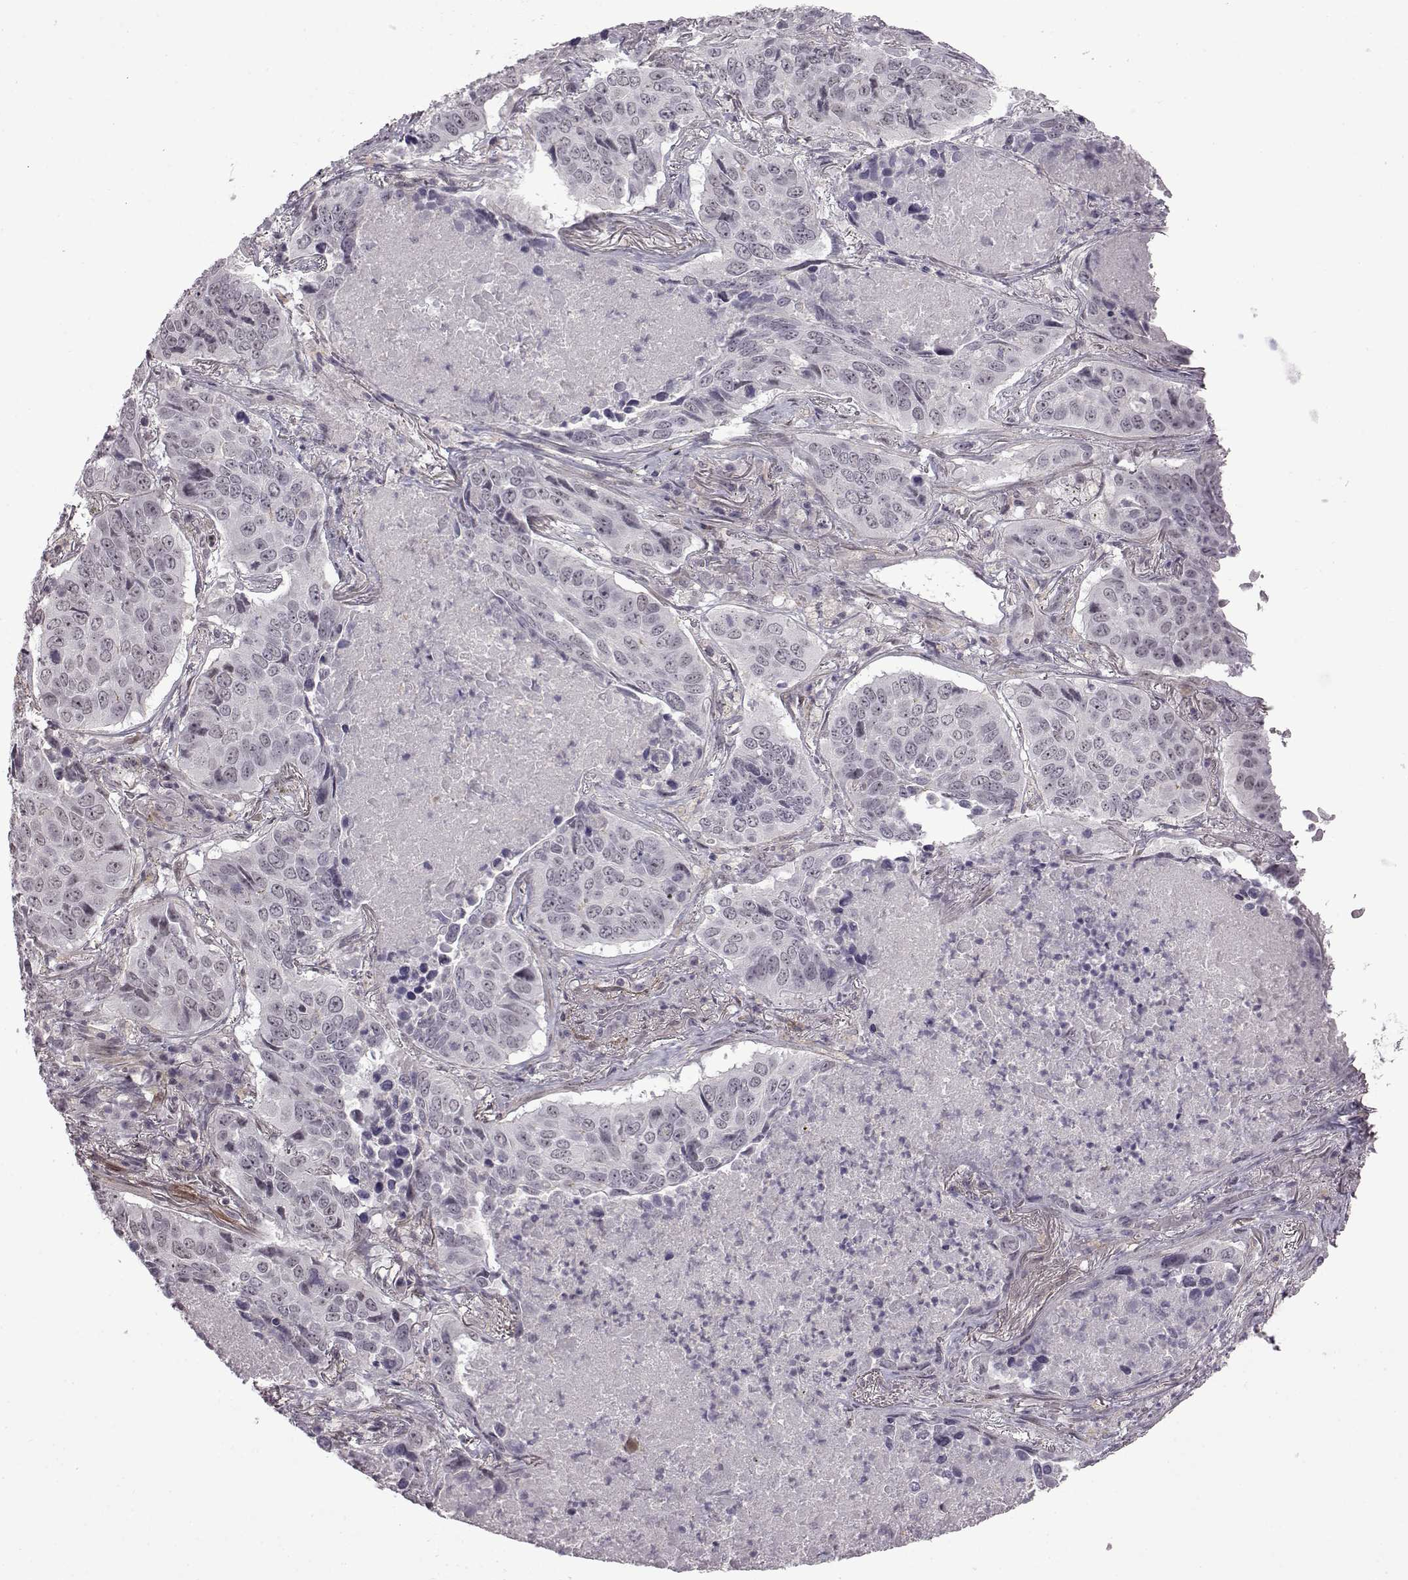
{"staining": {"intensity": "negative", "quantity": "none", "location": "none"}, "tissue": "lung cancer", "cell_type": "Tumor cells", "image_type": "cancer", "snomed": [{"axis": "morphology", "description": "Normal tissue, NOS"}, {"axis": "morphology", "description": "Squamous cell carcinoma, NOS"}, {"axis": "topography", "description": "Bronchus"}, {"axis": "topography", "description": "Lung"}], "caption": "Micrograph shows no significant protein expression in tumor cells of squamous cell carcinoma (lung).", "gene": "SYNPO2", "patient": {"sex": "male", "age": 64}}